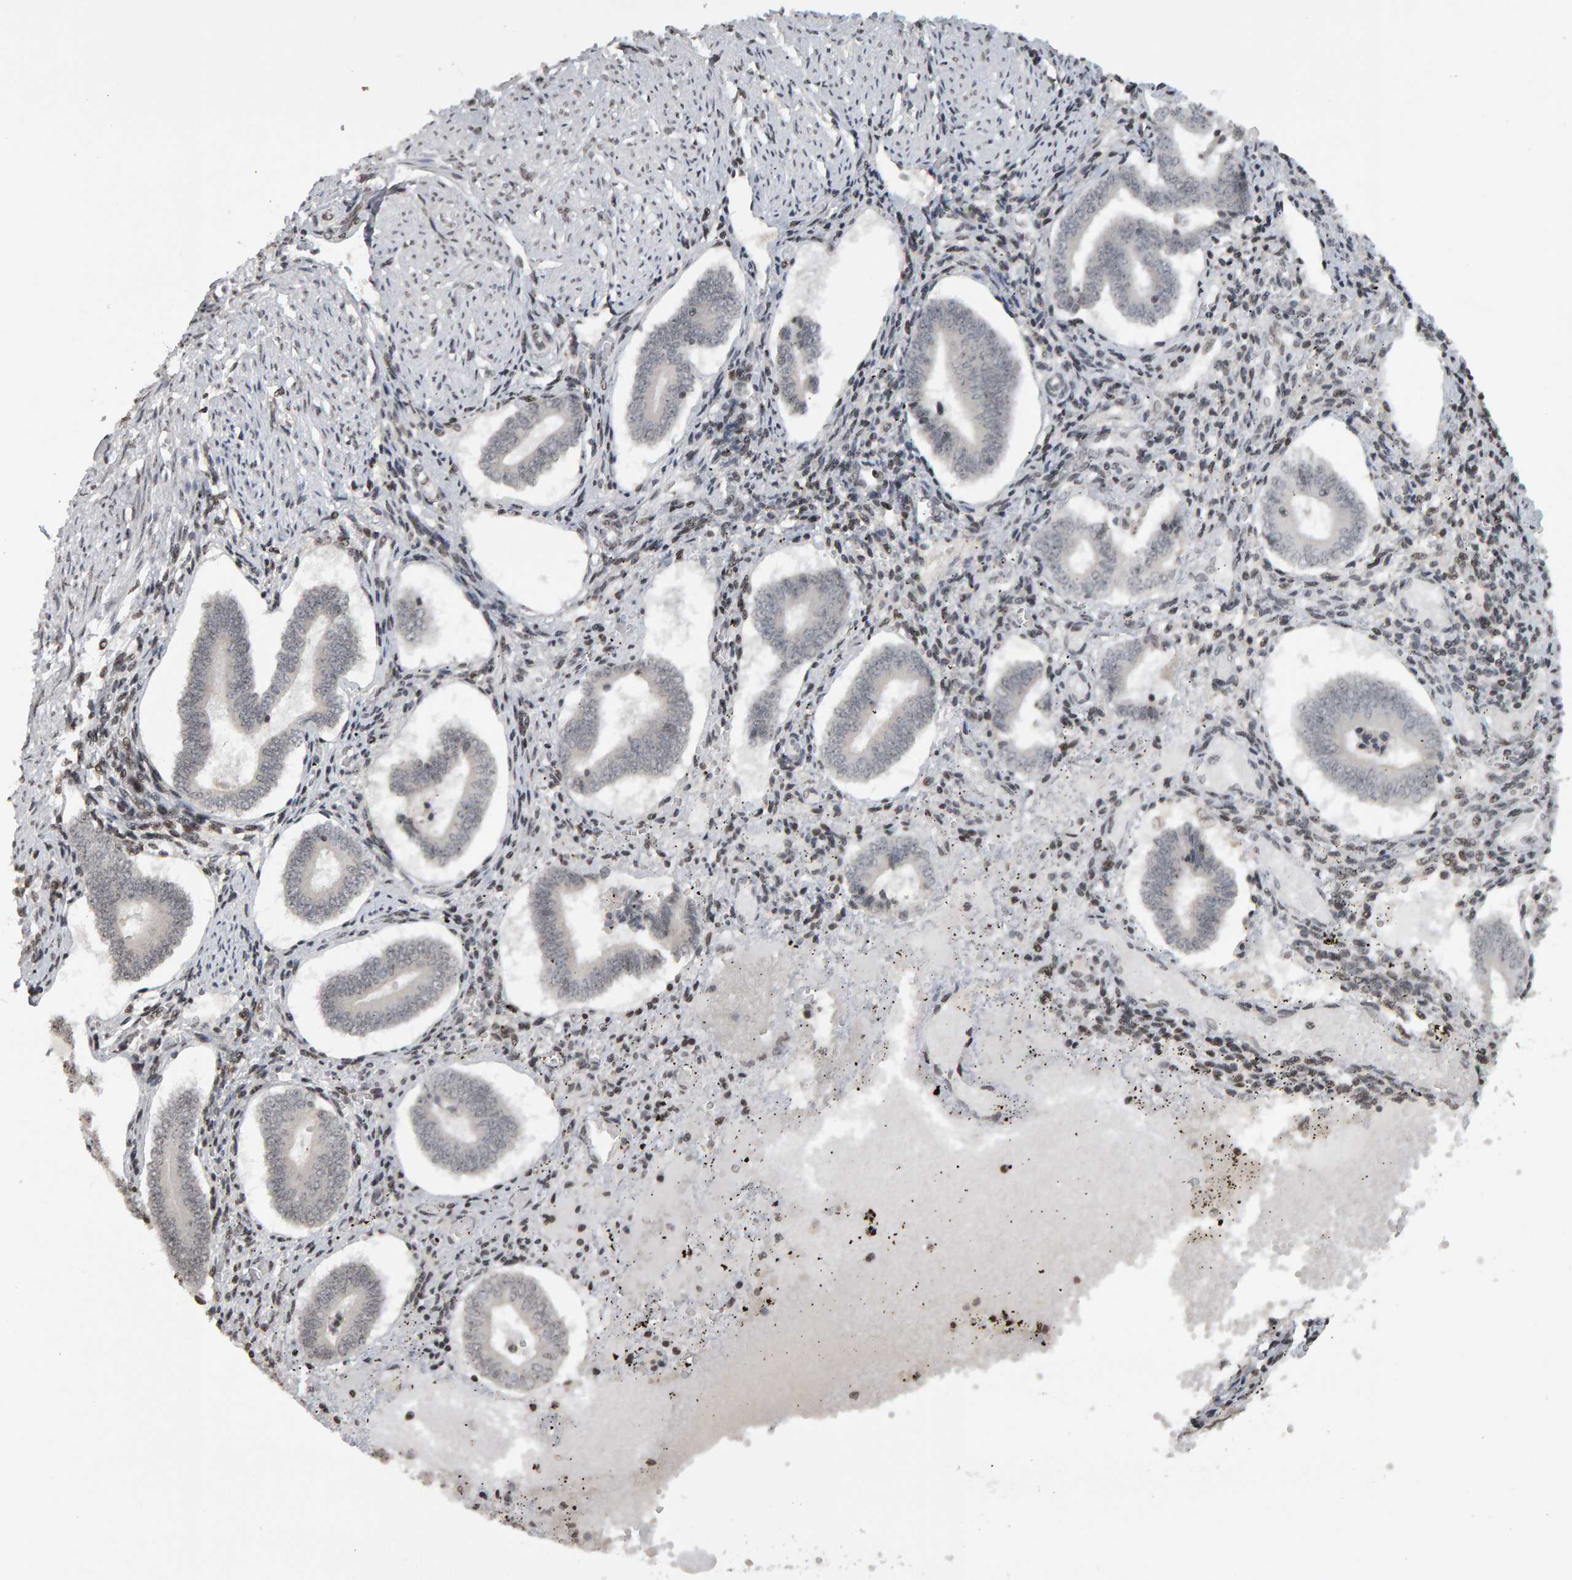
{"staining": {"intensity": "negative", "quantity": "none", "location": "none"}, "tissue": "endometrium", "cell_type": "Cells in endometrial stroma", "image_type": "normal", "snomed": [{"axis": "morphology", "description": "Normal tissue, NOS"}, {"axis": "topography", "description": "Endometrium"}], "caption": "A photomicrograph of endometrium stained for a protein reveals no brown staining in cells in endometrial stroma. (Brightfield microscopy of DAB immunohistochemistry at high magnification).", "gene": "TRAM1", "patient": {"sex": "female", "age": 42}}